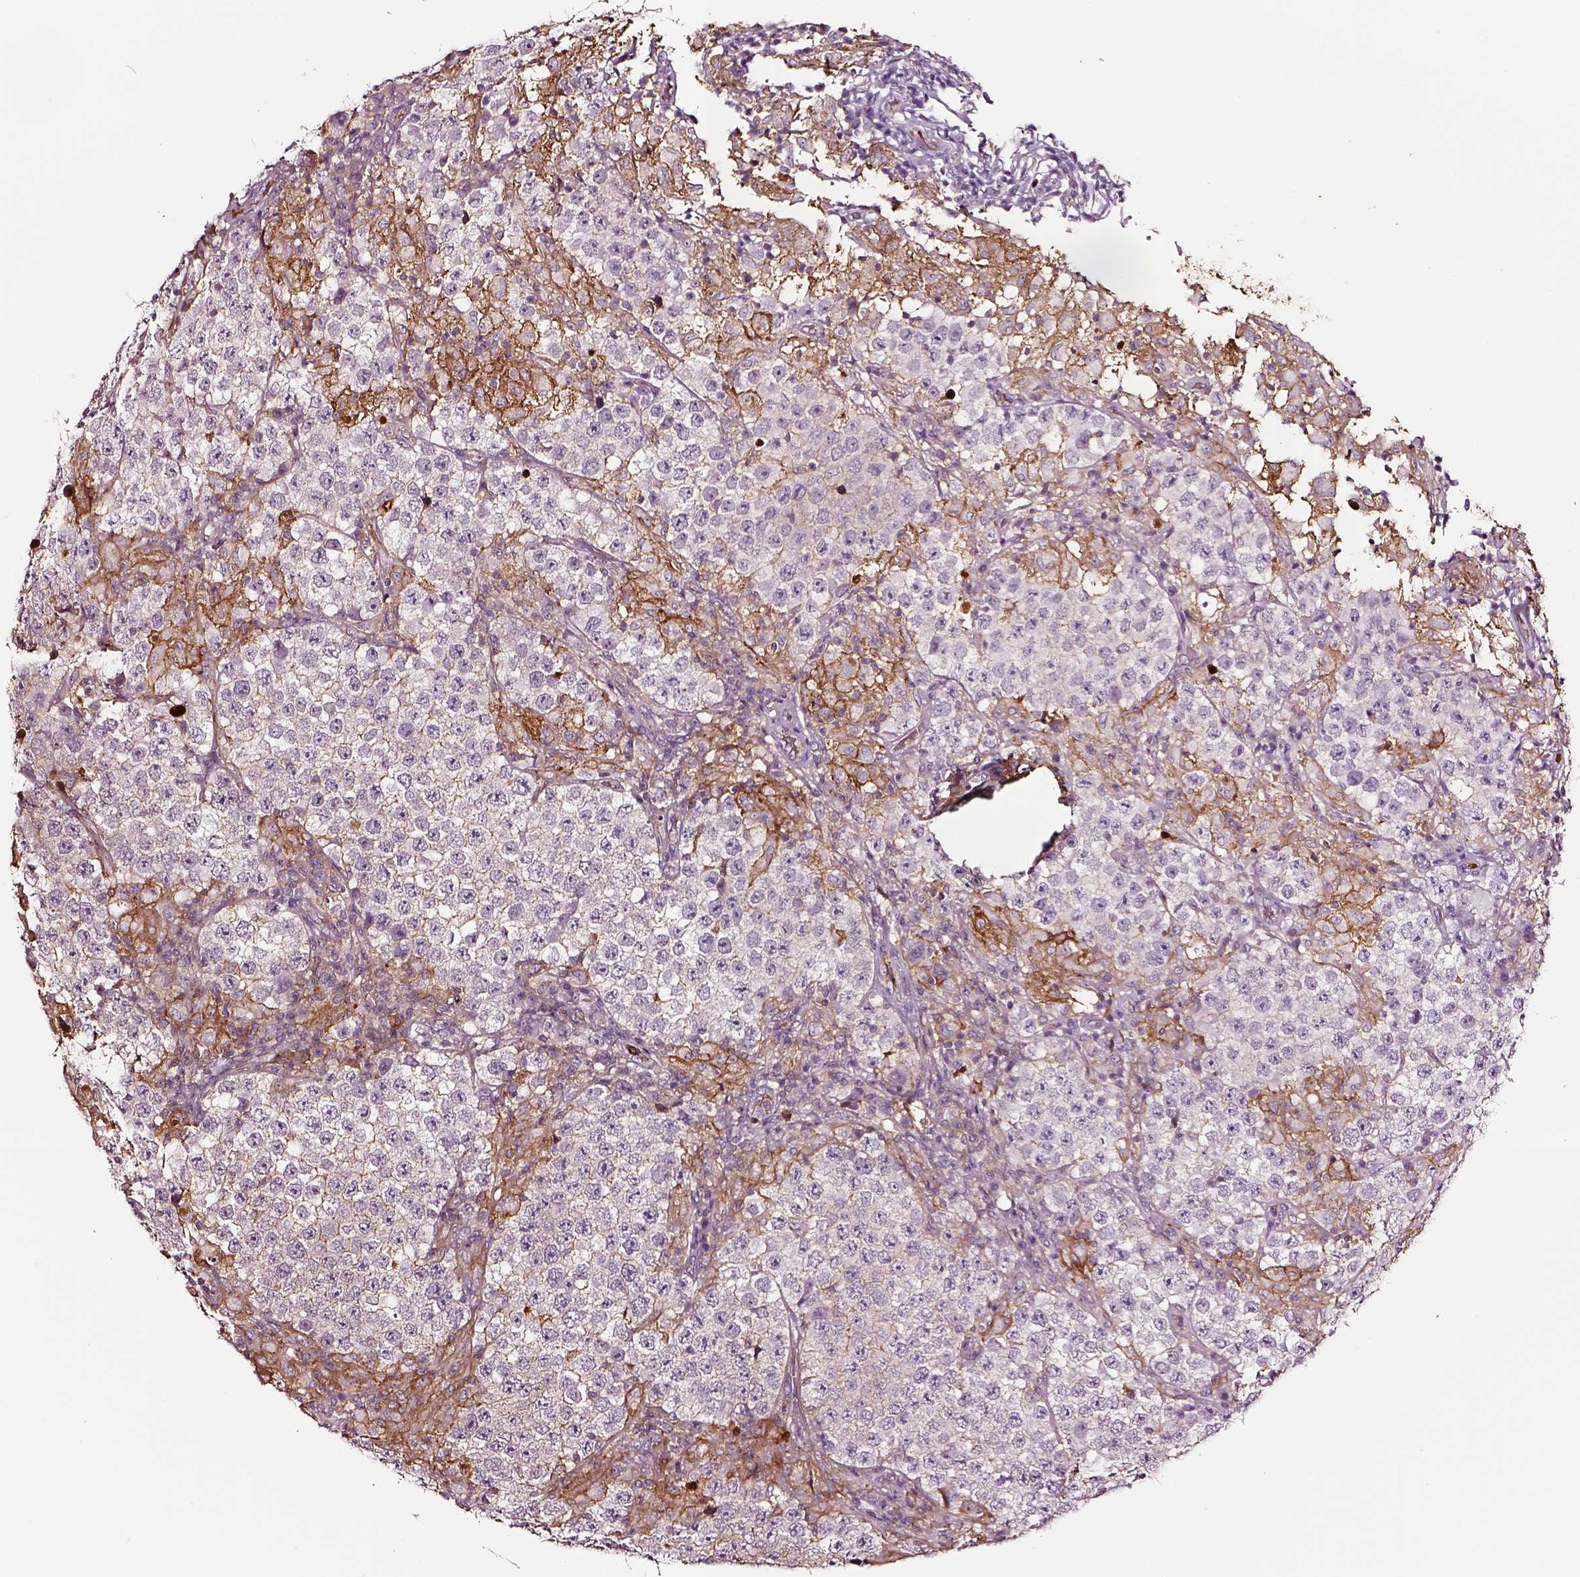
{"staining": {"intensity": "negative", "quantity": "none", "location": "none"}, "tissue": "testis cancer", "cell_type": "Tumor cells", "image_type": "cancer", "snomed": [{"axis": "morphology", "description": "Seminoma, NOS"}, {"axis": "morphology", "description": "Carcinoma, Embryonal, NOS"}, {"axis": "topography", "description": "Testis"}], "caption": "The immunohistochemistry photomicrograph has no significant expression in tumor cells of embryonal carcinoma (testis) tissue.", "gene": "TF", "patient": {"sex": "male", "age": 41}}